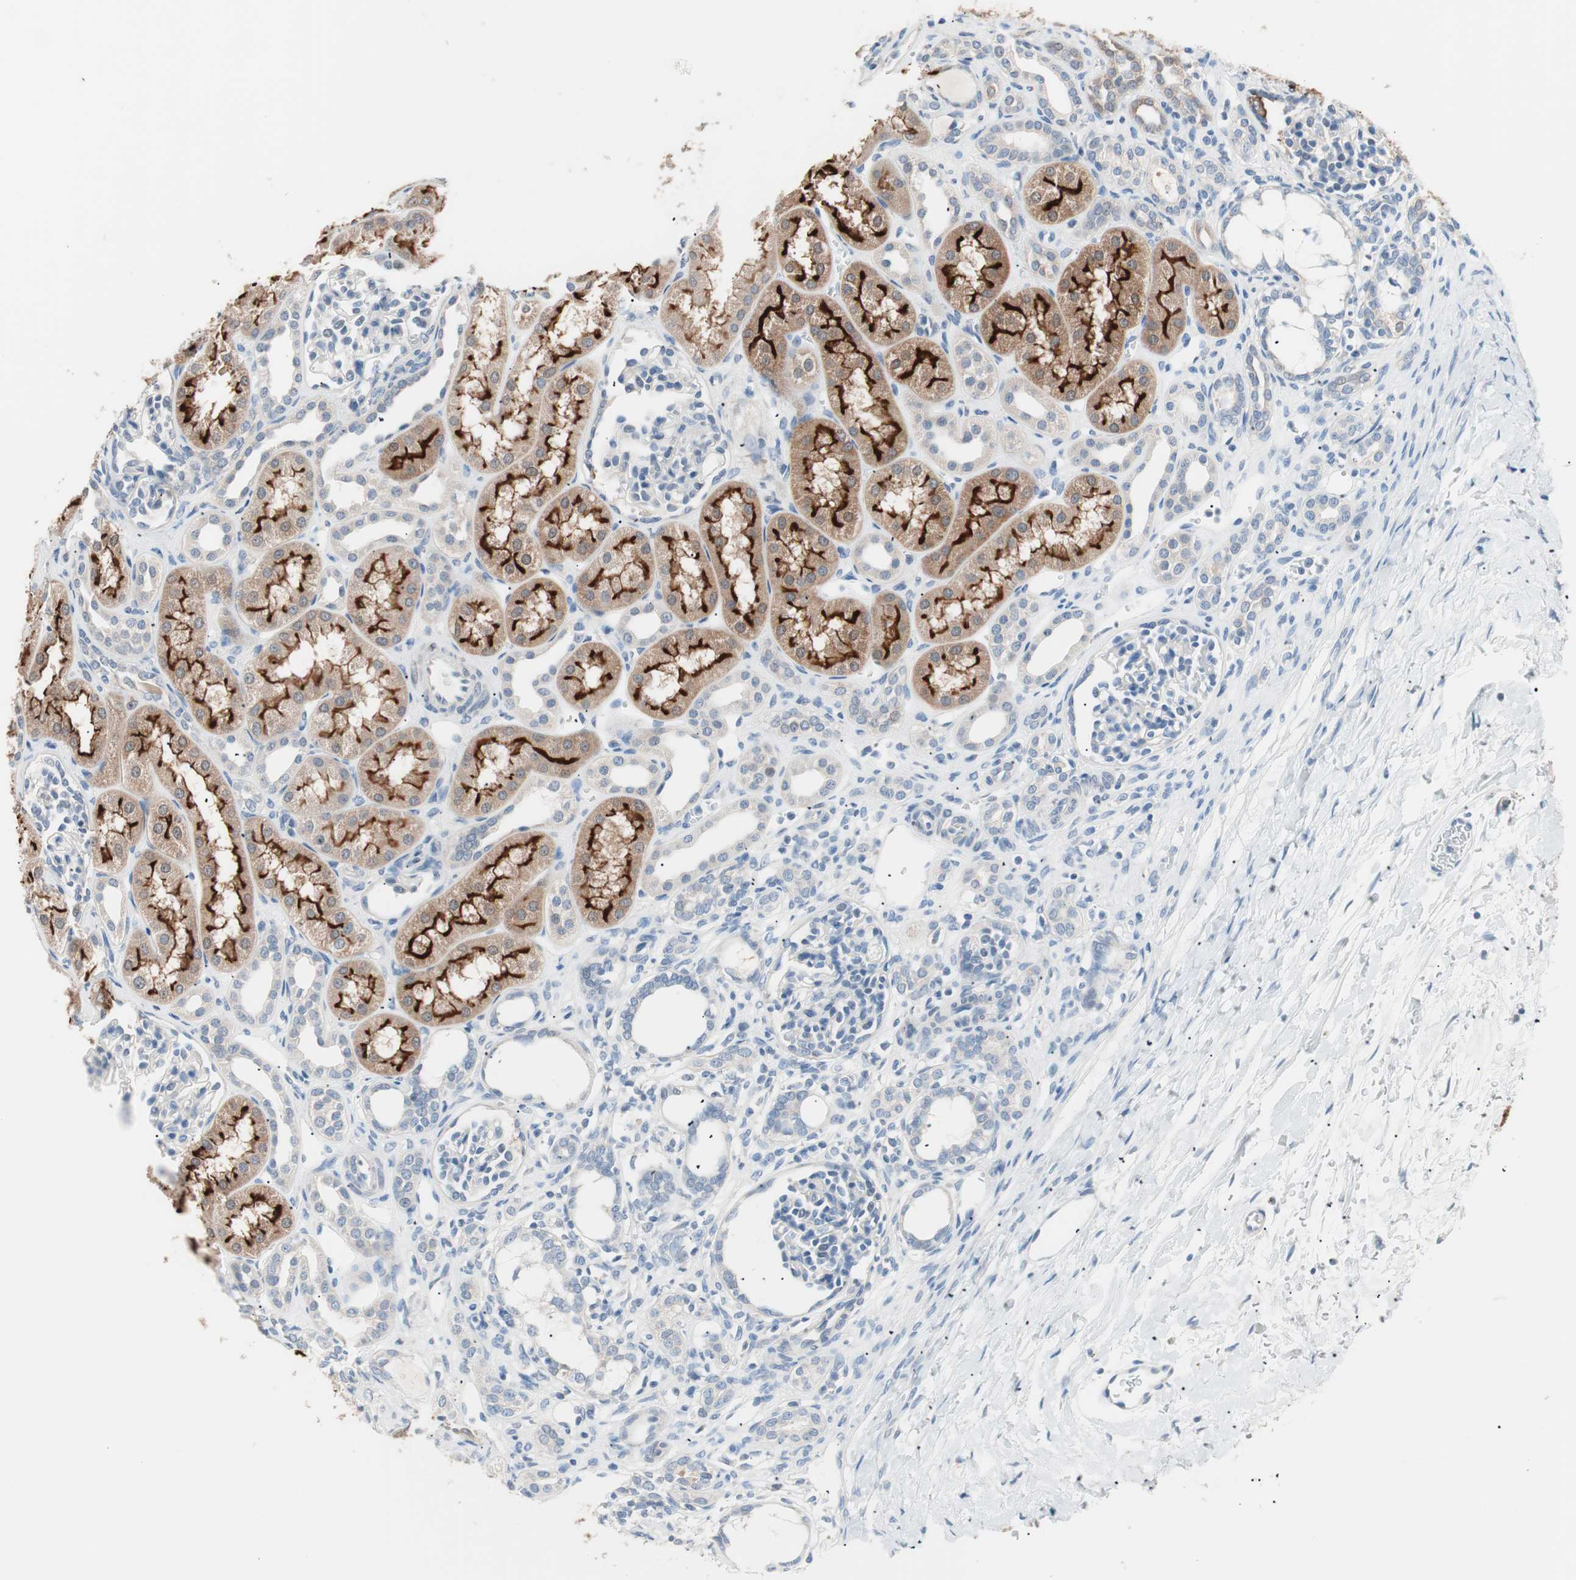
{"staining": {"intensity": "negative", "quantity": "none", "location": "none"}, "tissue": "kidney", "cell_type": "Cells in glomeruli", "image_type": "normal", "snomed": [{"axis": "morphology", "description": "Normal tissue, NOS"}, {"axis": "topography", "description": "Kidney"}], "caption": "A high-resolution micrograph shows immunohistochemistry staining of unremarkable kidney, which displays no significant staining in cells in glomeruli.", "gene": "VIL1", "patient": {"sex": "male", "age": 7}}